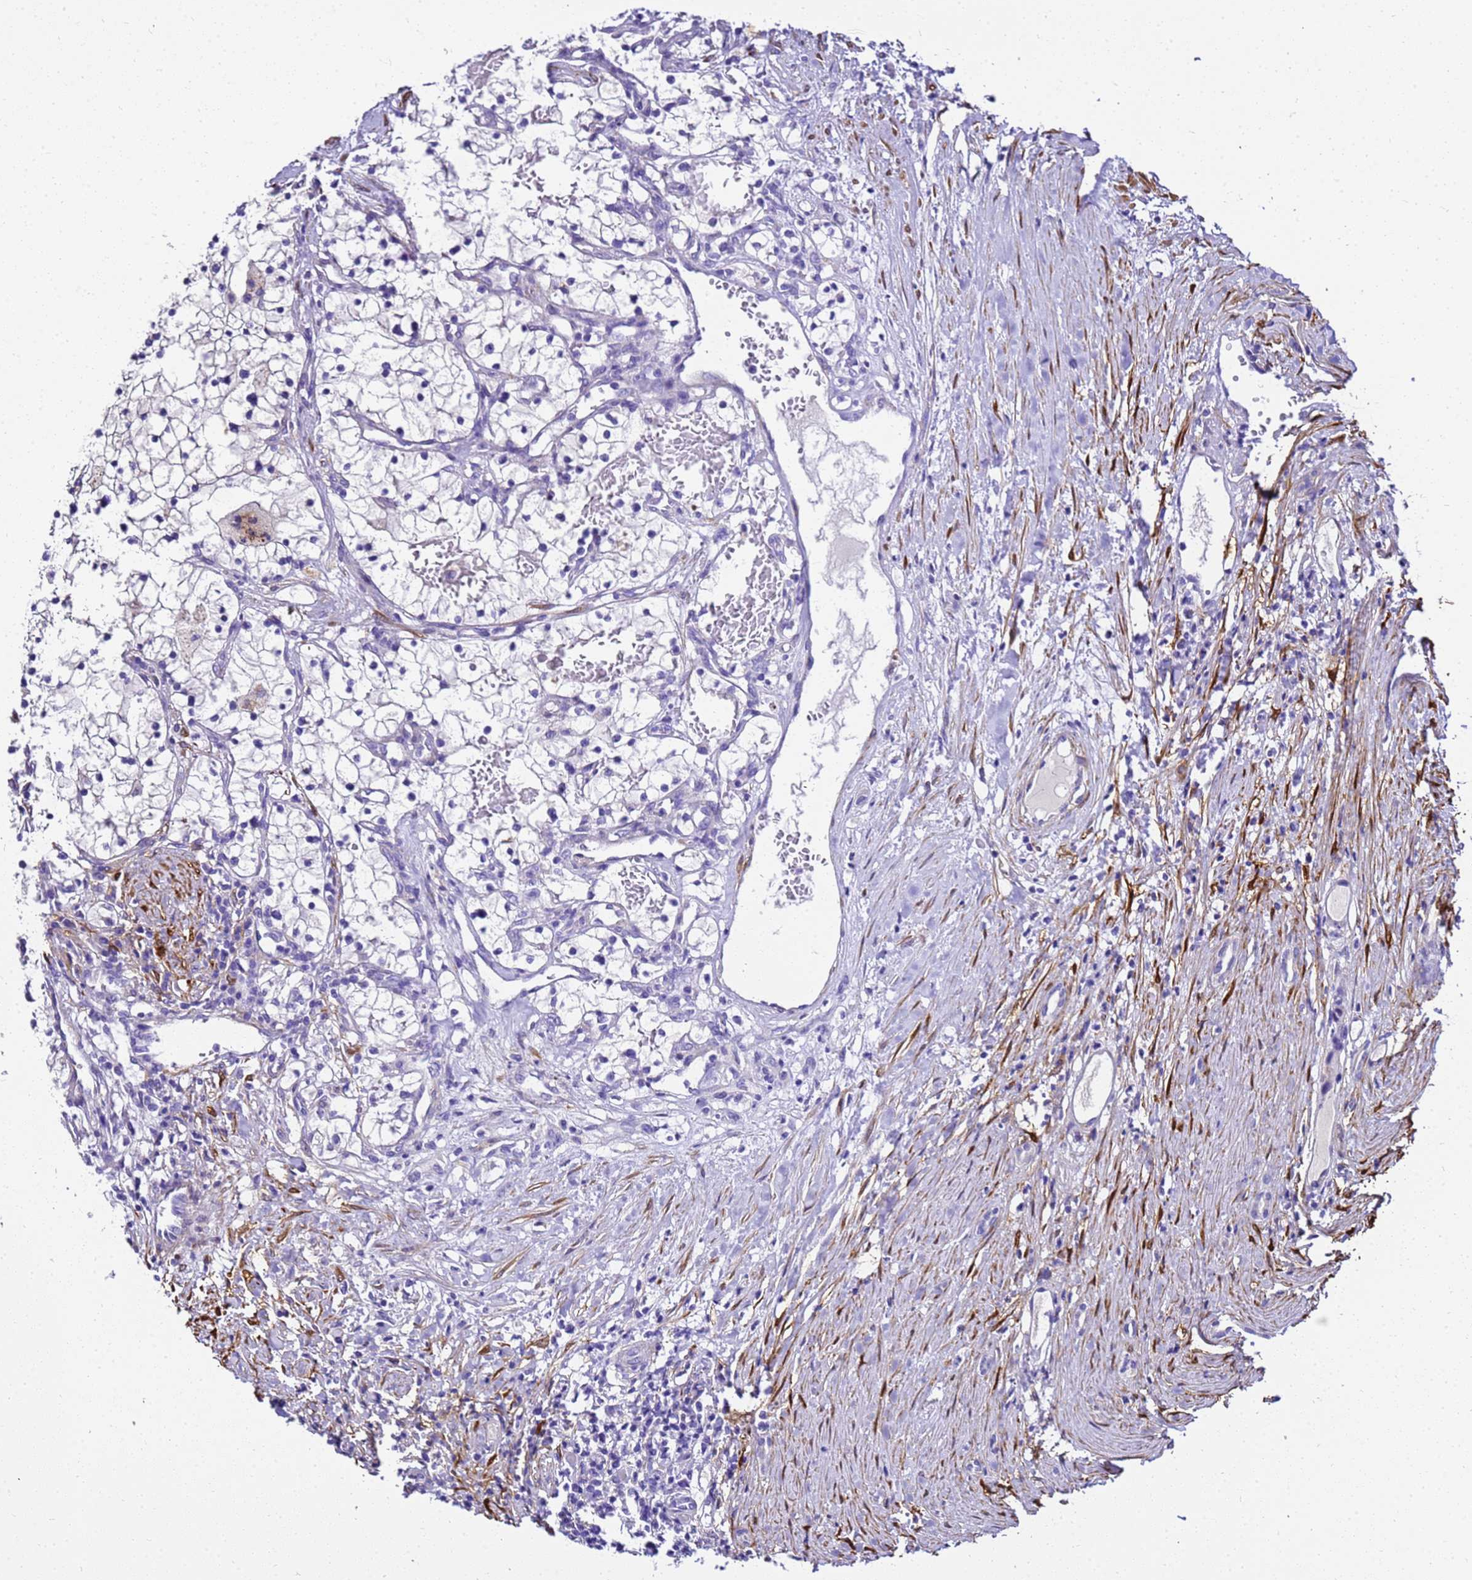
{"staining": {"intensity": "negative", "quantity": "none", "location": "none"}, "tissue": "renal cancer", "cell_type": "Tumor cells", "image_type": "cancer", "snomed": [{"axis": "morphology", "description": "Normal tissue, NOS"}, {"axis": "morphology", "description": "Adenocarcinoma, NOS"}, {"axis": "topography", "description": "Kidney"}], "caption": "Immunohistochemistry histopathology image of neoplastic tissue: human renal adenocarcinoma stained with DAB demonstrates no significant protein expression in tumor cells.", "gene": "HSPB6", "patient": {"sex": "male", "age": 68}}